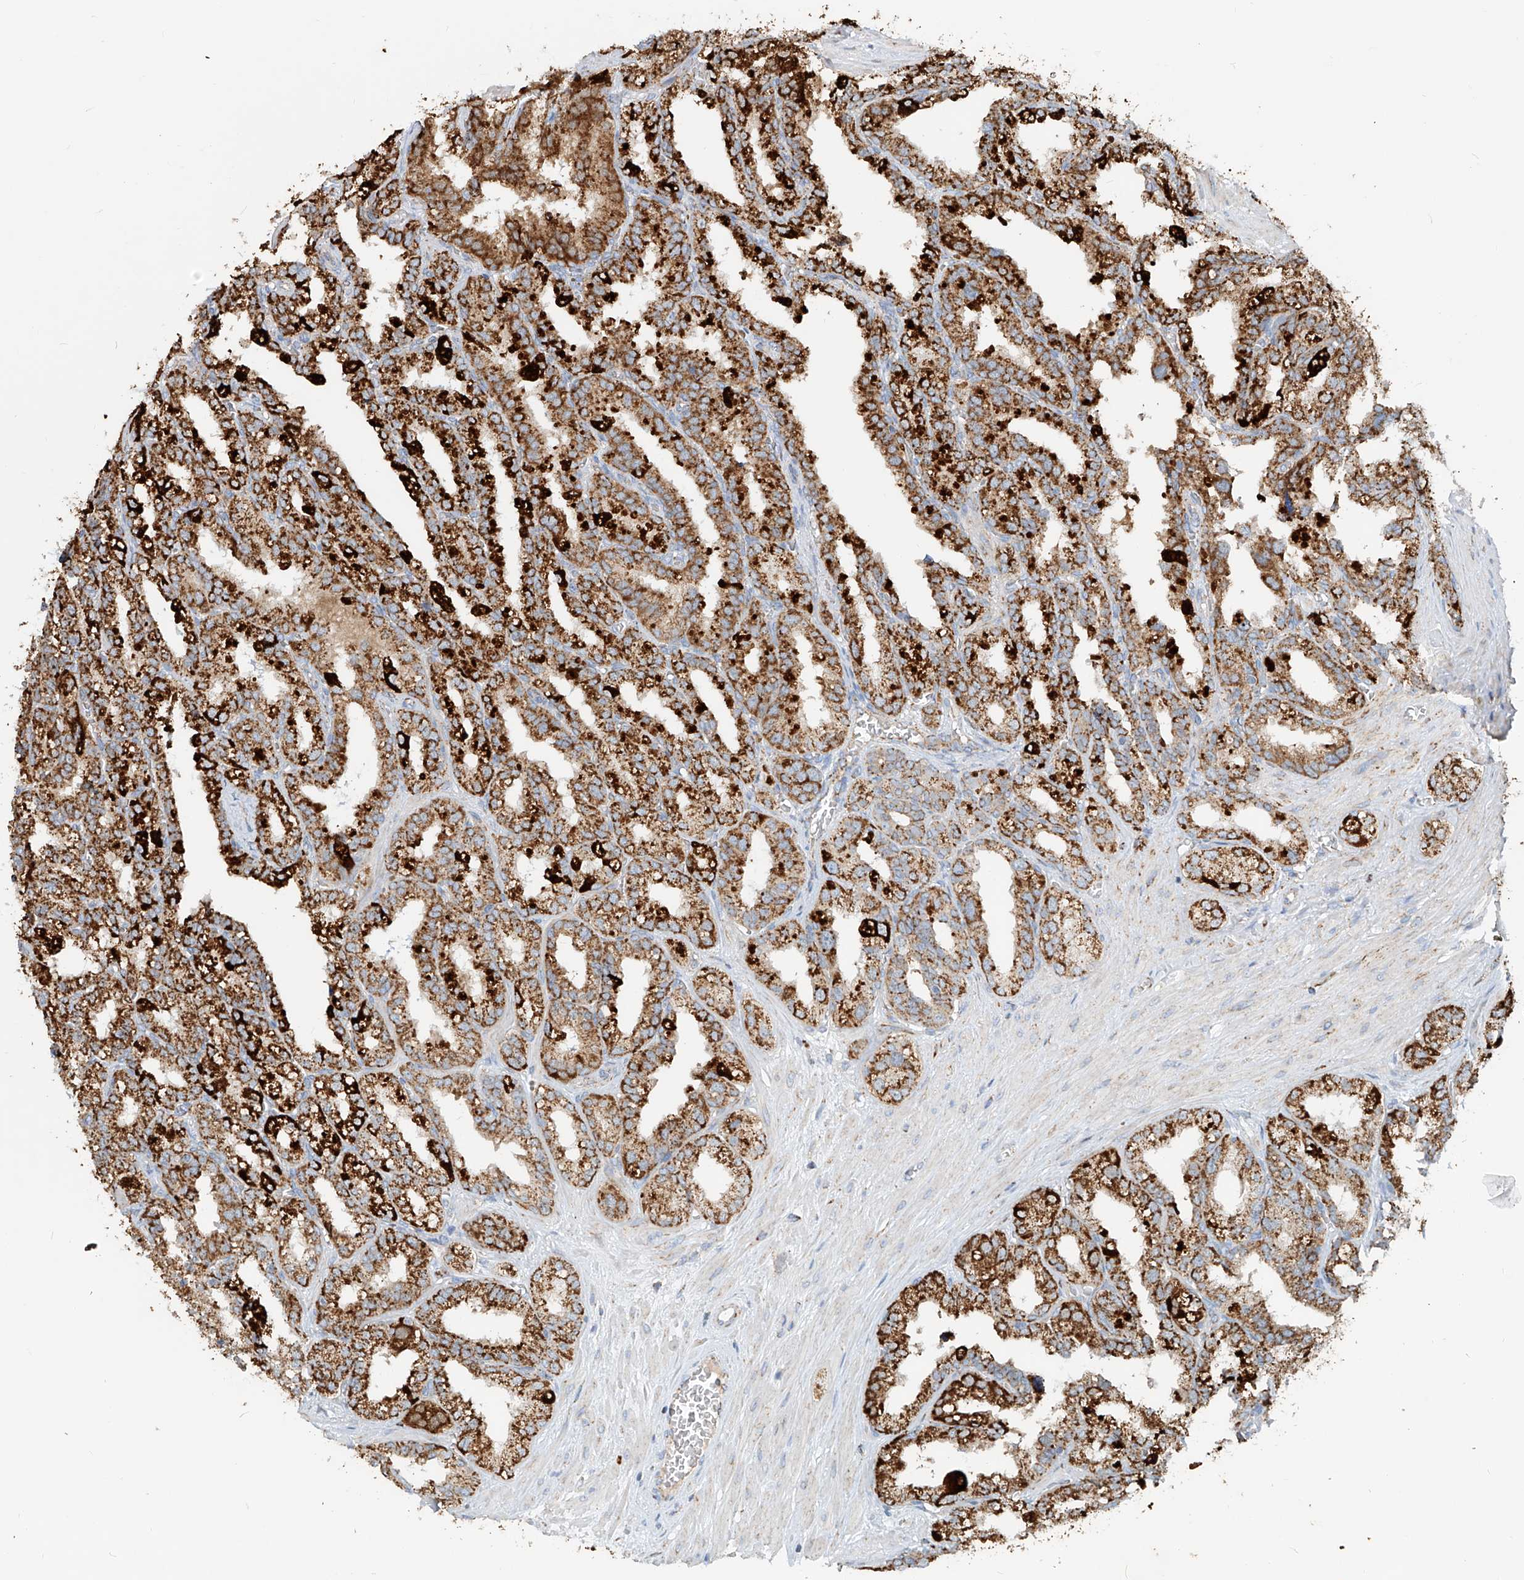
{"staining": {"intensity": "strong", "quantity": ">75%", "location": "cytoplasmic/membranous"}, "tissue": "seminal vesicle", "cell_type": "Glandular cells", "image_type": "normal", "snomed": [{"axis": "morphology", "description": "Normal tissue, NOS"}, {"axis": "topography", "description": "Prostate"}, {"axis": "topography", "description": "Seminal veicle"}], "caption": "Immunohistochemistry photomicrograph of benign seminal vesicle: seminal vesicle stained using immunohistochemistry (IHC) shows high levels of strong protein expression localized specifically in the cytoplasmic/membranous of glandular cells, appearing as a cytoplasmic/membranous brown color.", "gene": "CARD10", "patient": {"sex": "male", "age": 51}}